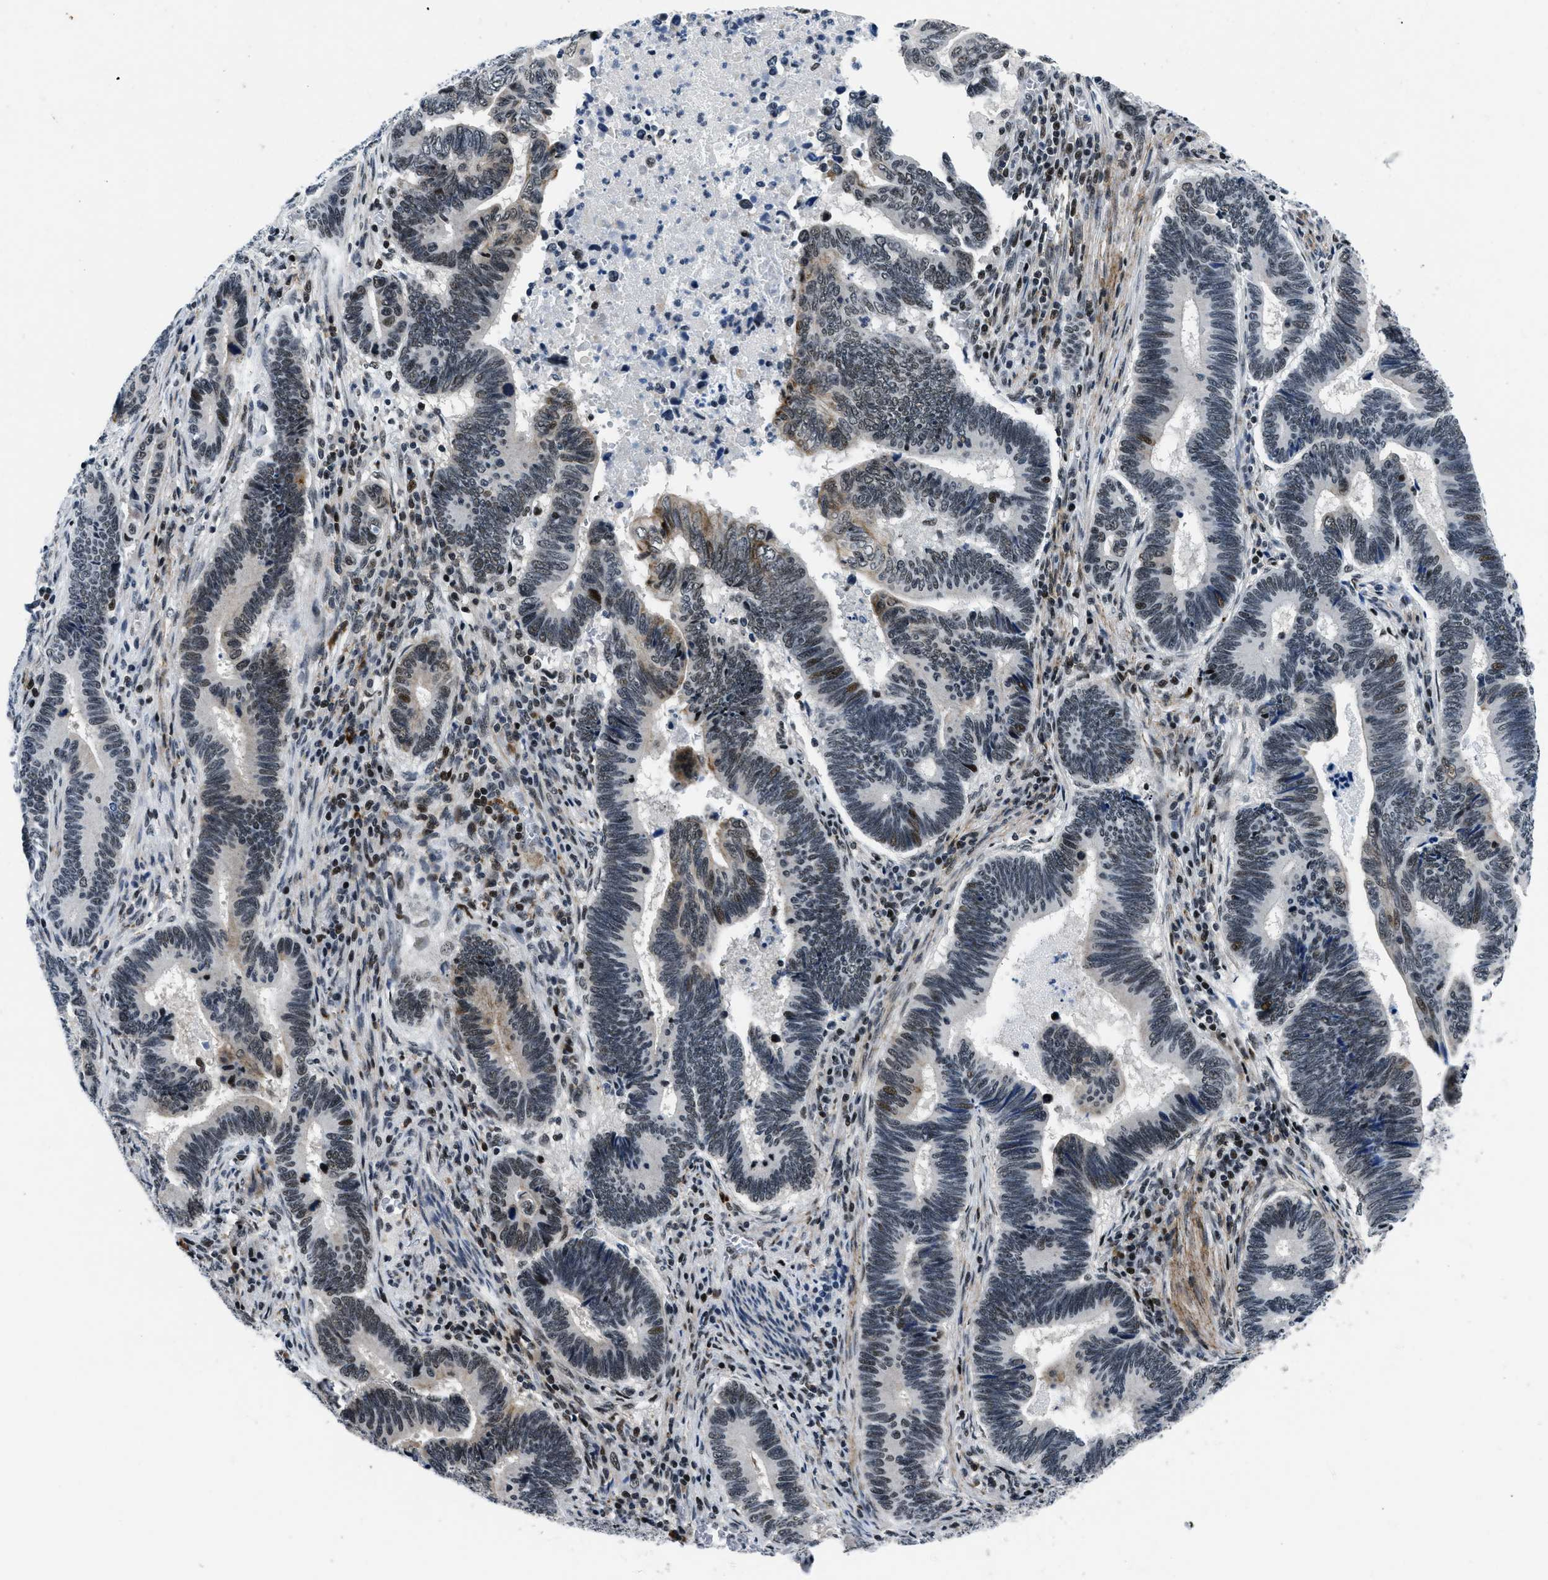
{"staining": {"intensity": "strong", "quantity": "<25%", "location": "nuclear"}, "tissue": "pancreatic cancer", "cell_type": "Tumor cells", "image_type": "cancer", "snomed": [{"axis": "morphology", "description": "Adenocarcinoma, NOS"}, {"axis": "topography", "description": "Pancreas"}], "caption": "IHC histopathology image of human pancreatic adenocarcinoma stained for a protein (brown), which demonstrates medium levels of strong nuclear expression in about <25% of tumor cells.", "gene": "SMARCB1", "patient": {"sex": "female", "age": 70}}